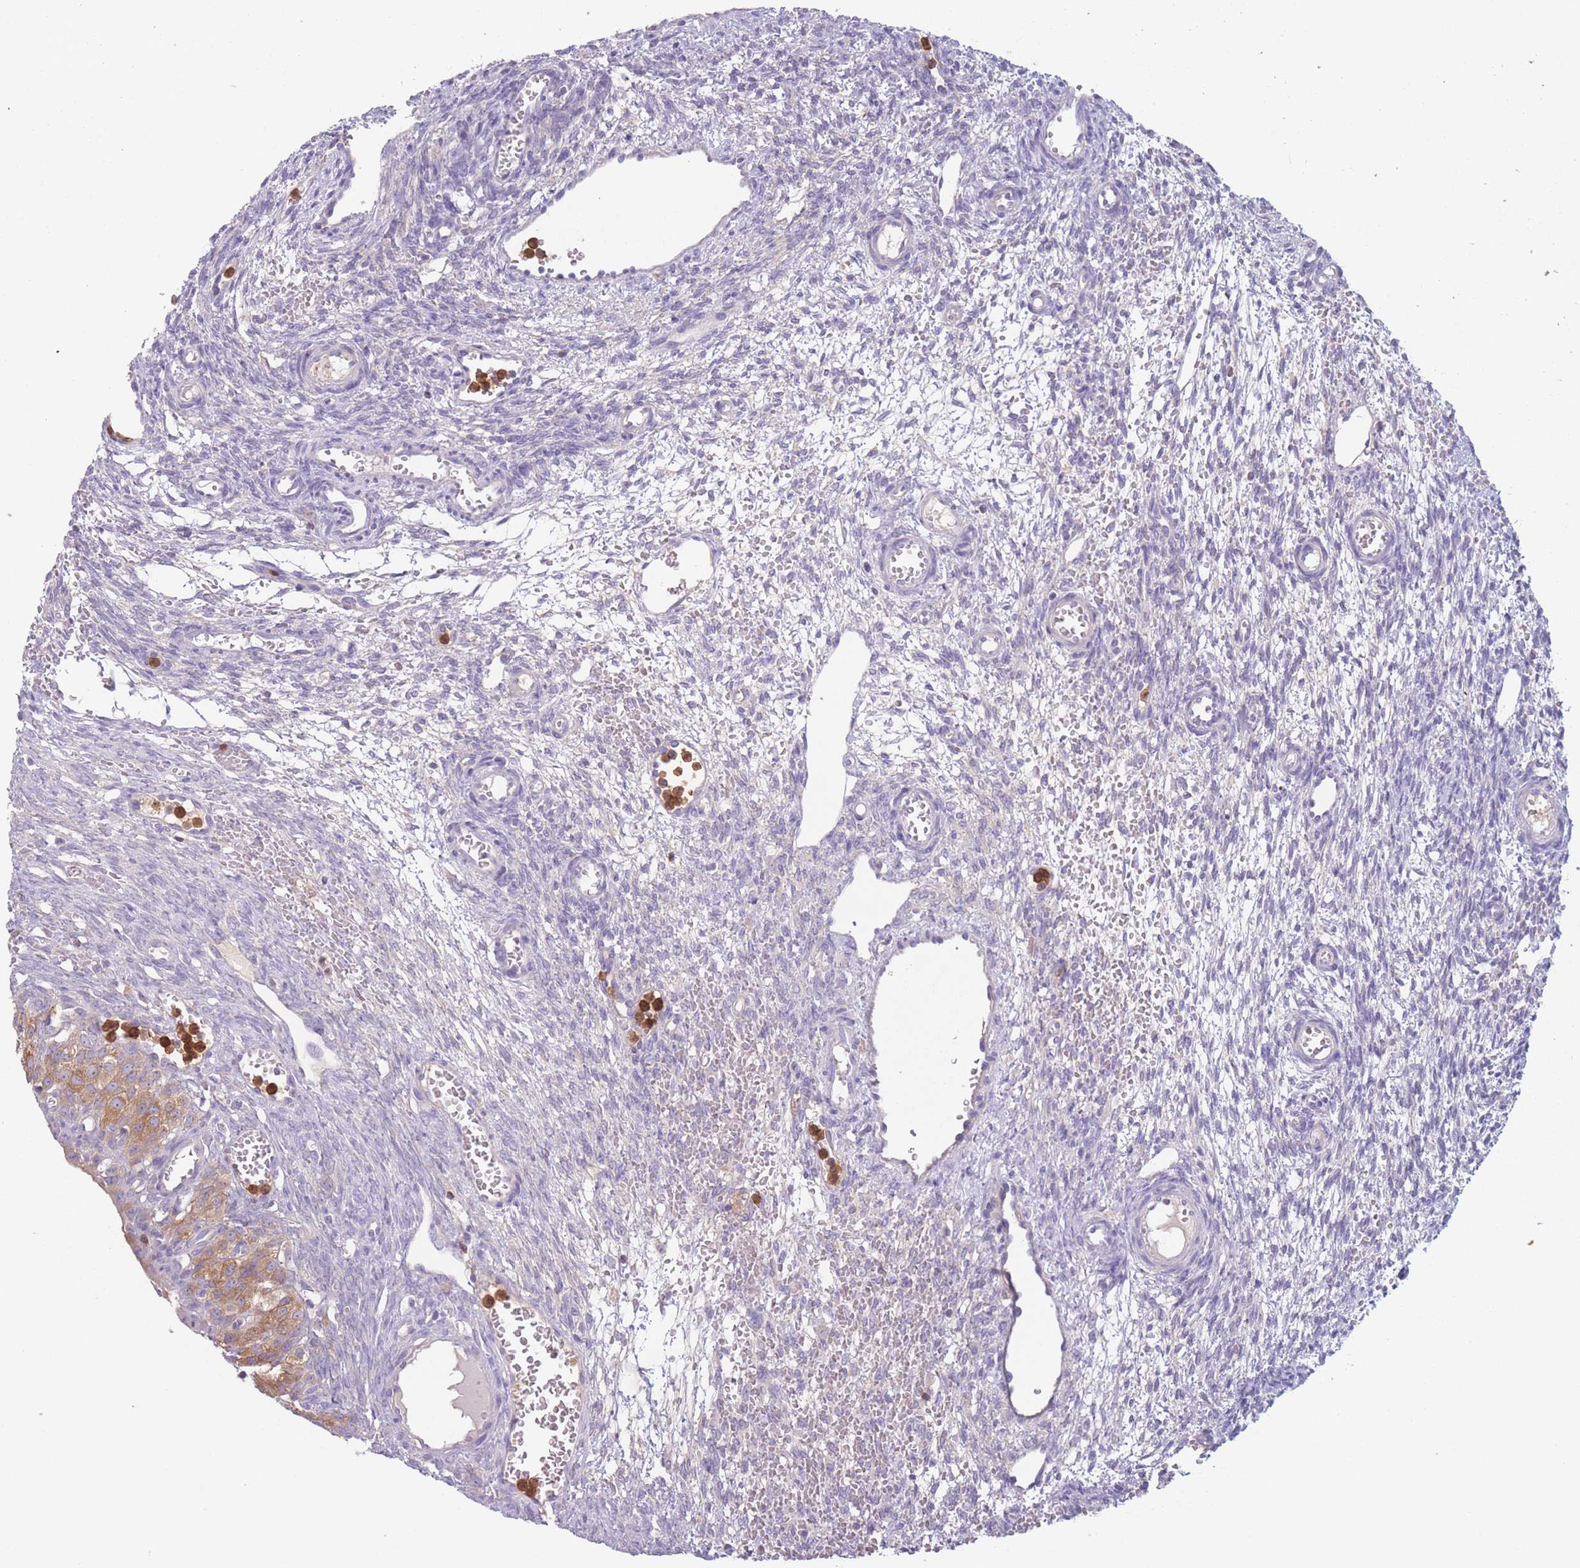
{"staining": {"intensity": "moderate", "quantity": ">75%", "location": "cytoplasmic/membranous"}, "tissue": "ovary", "cell_type": "Follicle cells", "image_type": "normal", "snomed": [{"axis": "morphology", "description": "Normal tissue, NOS"}, {"axis": "topography", "description": "Ovary"}], "caption": "Protein analysis of benign ovary exhibits moderate cytoplasmic/membranous positivity in about >75% of follicle cells.", "gene": "ST3GAL4", "patient": {"sex": "female", "age": 39}}